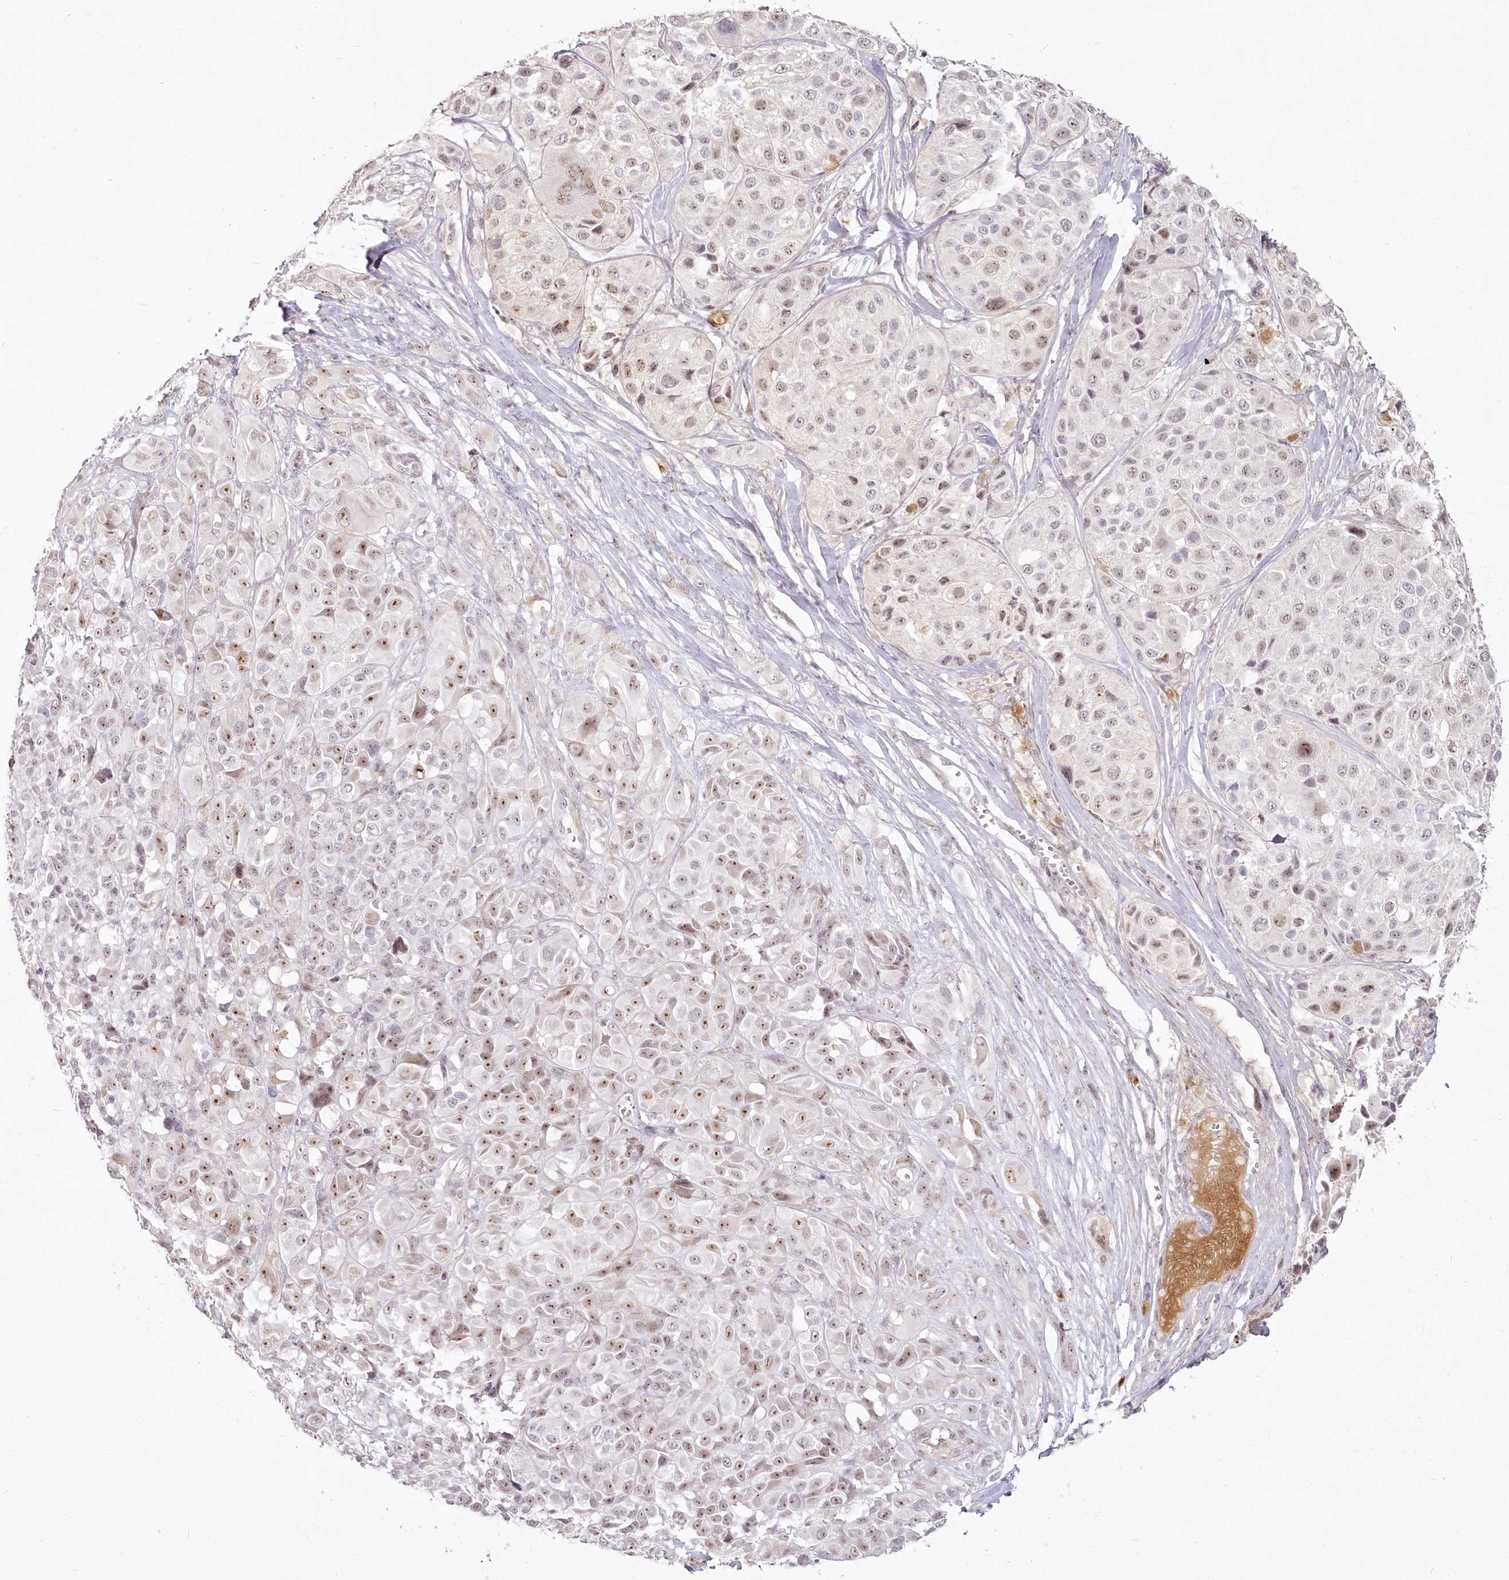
{"staining": {"intensity": "weak", "quantity": ">75%", "location": "nuclear"}, "tissue": "melanoma", "cell_type": "Tumor cells", "image_type": "cancer", "snomed": [{"axis": "morphology", "description": "Malignant melanoma, NOS"}, {"axis": "topography", "description": "Skin of trunk"}], "caption": "Protein expression analysis of melanoma shows weak nuclear staining in approximately >75% of tumor cells. The protein of interest is shown in brown color, while the nuclei are stained blue.", "gene": "EXOSC7", "patient": {"sex": "male", "age": 71}}